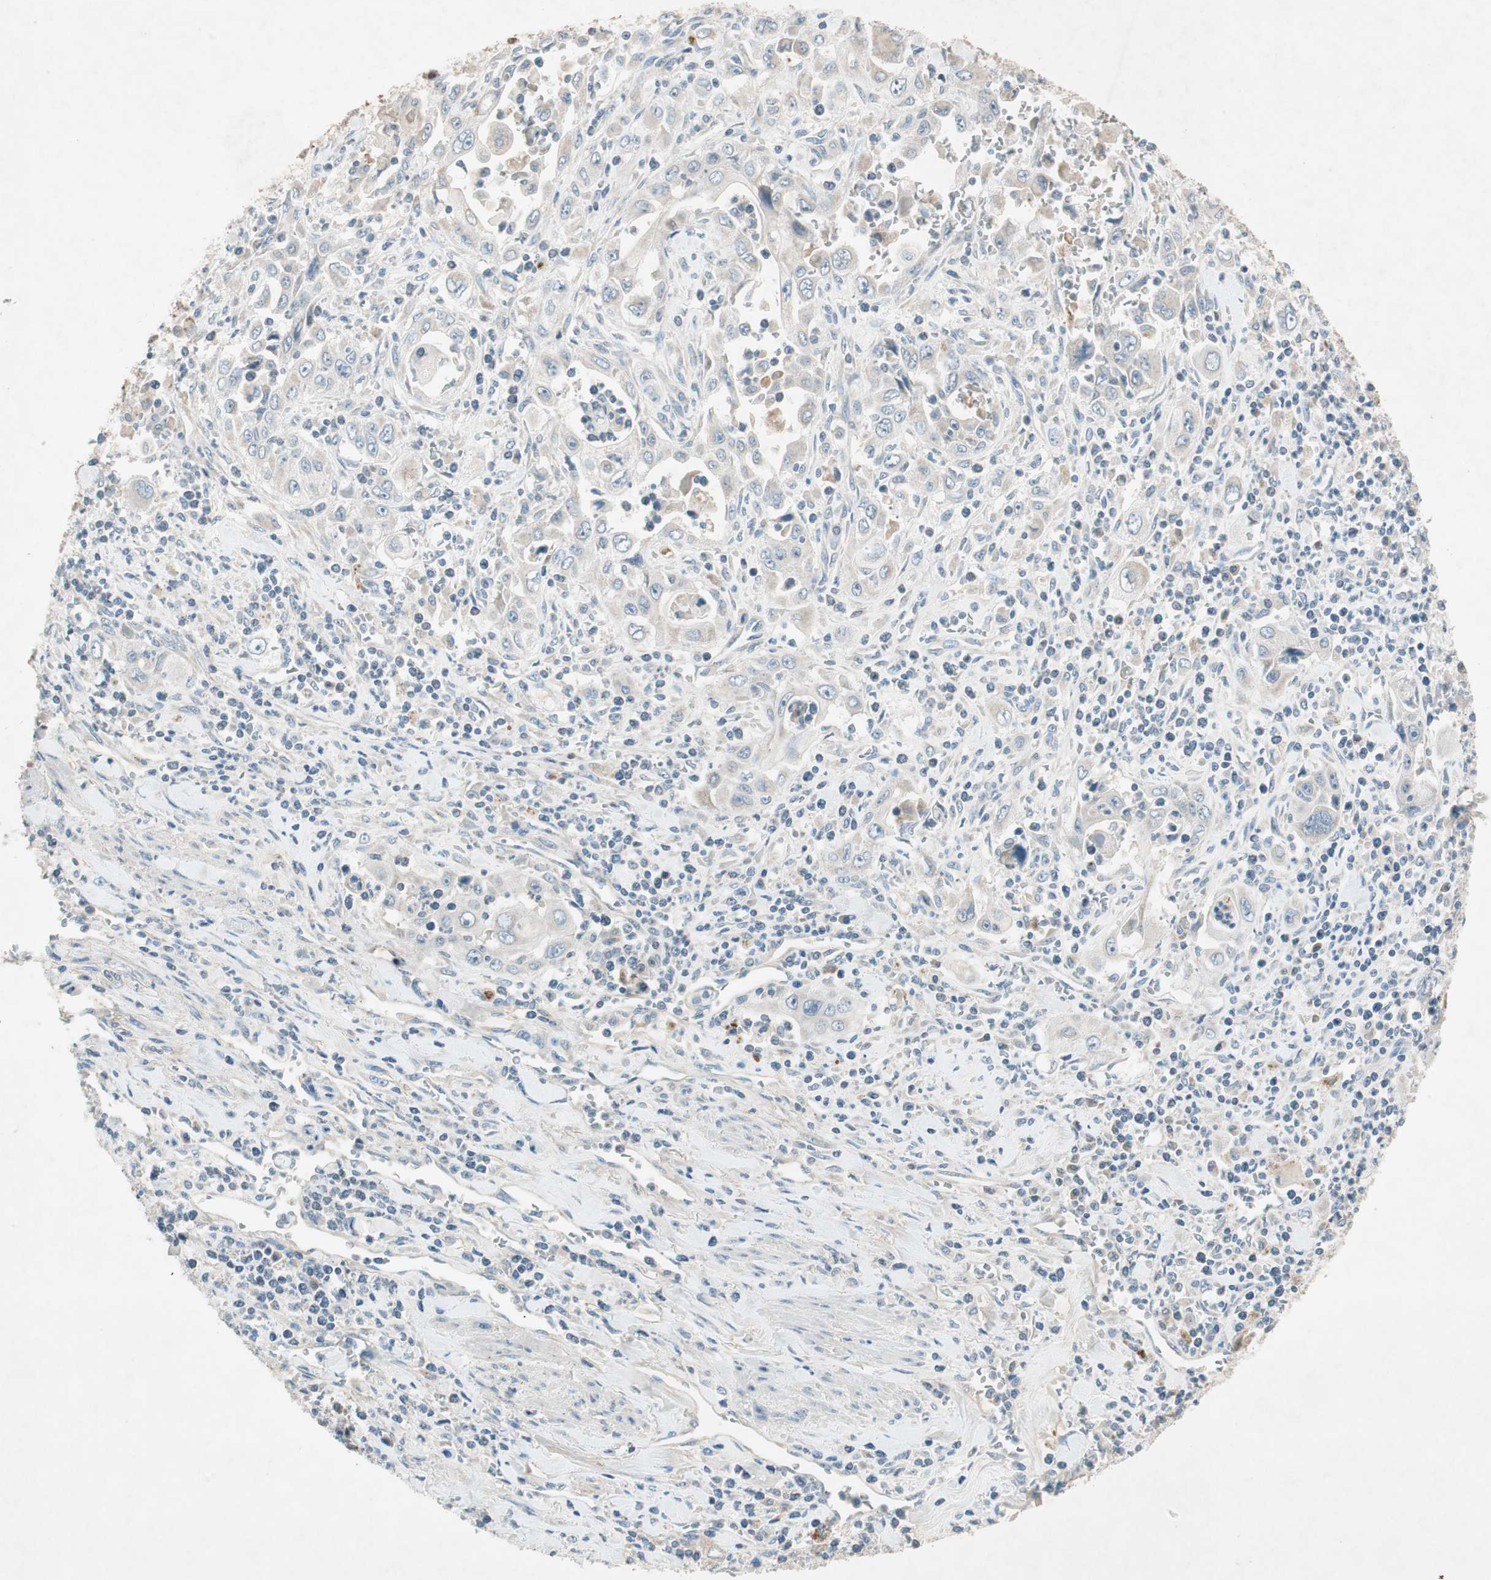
{"staining": {"intensity": "weak", "quantity": "25%-75%", "location": "cytoplasmic/membranous"}, "tissue": "pancreatic cancer", "cell_type": "Tumor cells", "image_type": "cancer", "snomed": [{"axis": "morphology", "description": "Adenocarcinoma, NOS"}, {"axis": "topography", "description": "Pancreas"}], "caption": "A brown stain labels weak cytoplasmic/membranous staining of a protein in human pancreatic adenocarcinoma tumor cells. Nuclei are stained in blue.", "gene": "RPL23", "patient": {"sex": "male", "age": 70}}